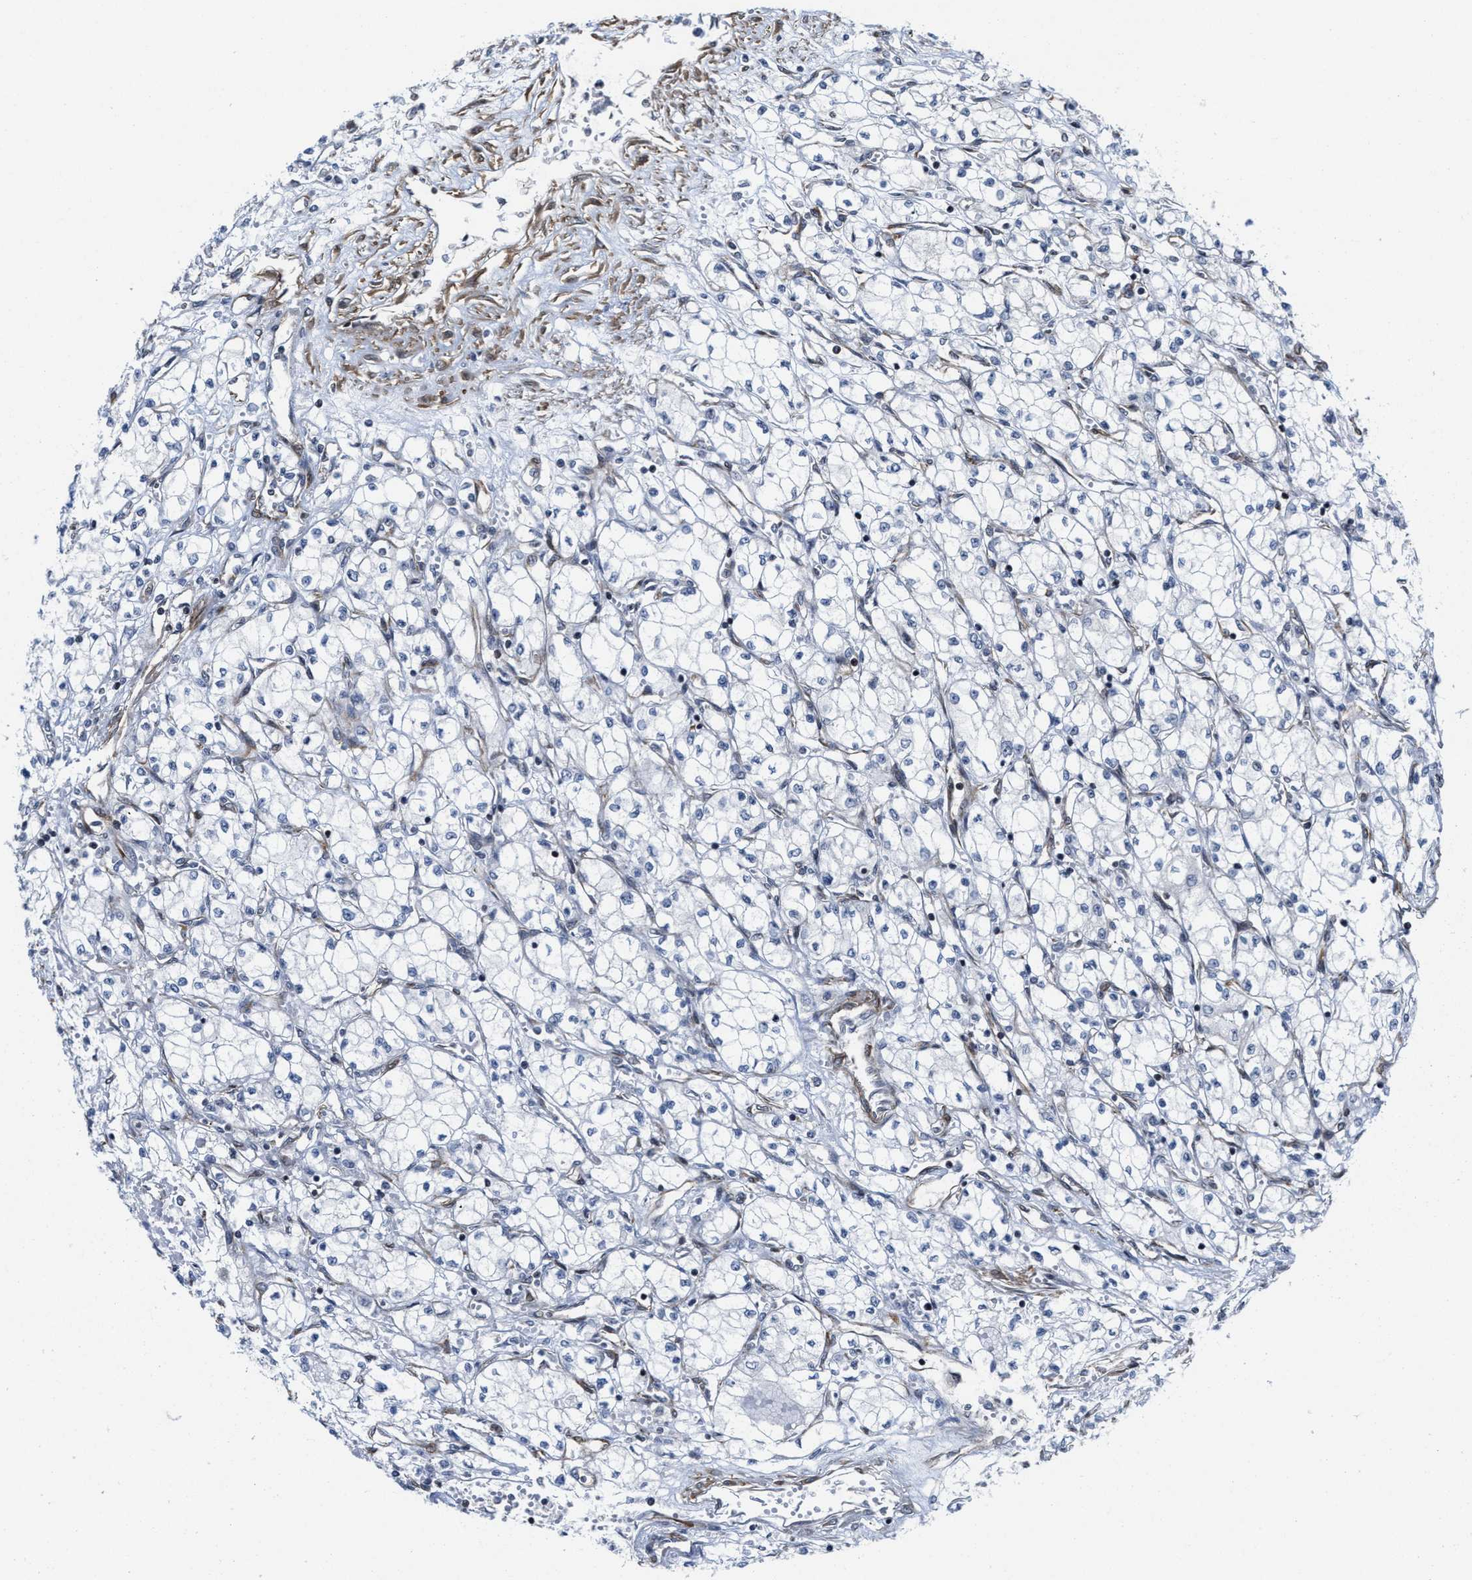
{"staining": {"intensity": "negative", "quantity": "none", "location": "none"}, "tissue": "renal cancer", "cell_type": "Tumor cells", "image_type": "cancer", "snomed": [{"axis": "morphology", "description": "Normal tissue, NOS"}, {"axis": "morphology", "description": "Adenocarcinoma, NOS"}, {"axis": "topography", "description": "Kidney"}], "caption": "The immunohistochemistry (IHC) histopathology image has no significant positivity in tumor cells of renal cancer (adenocarcinoma) tissue.", "gene": "TGFB1I1", "patient": {"sex": "male", "age": 59}}